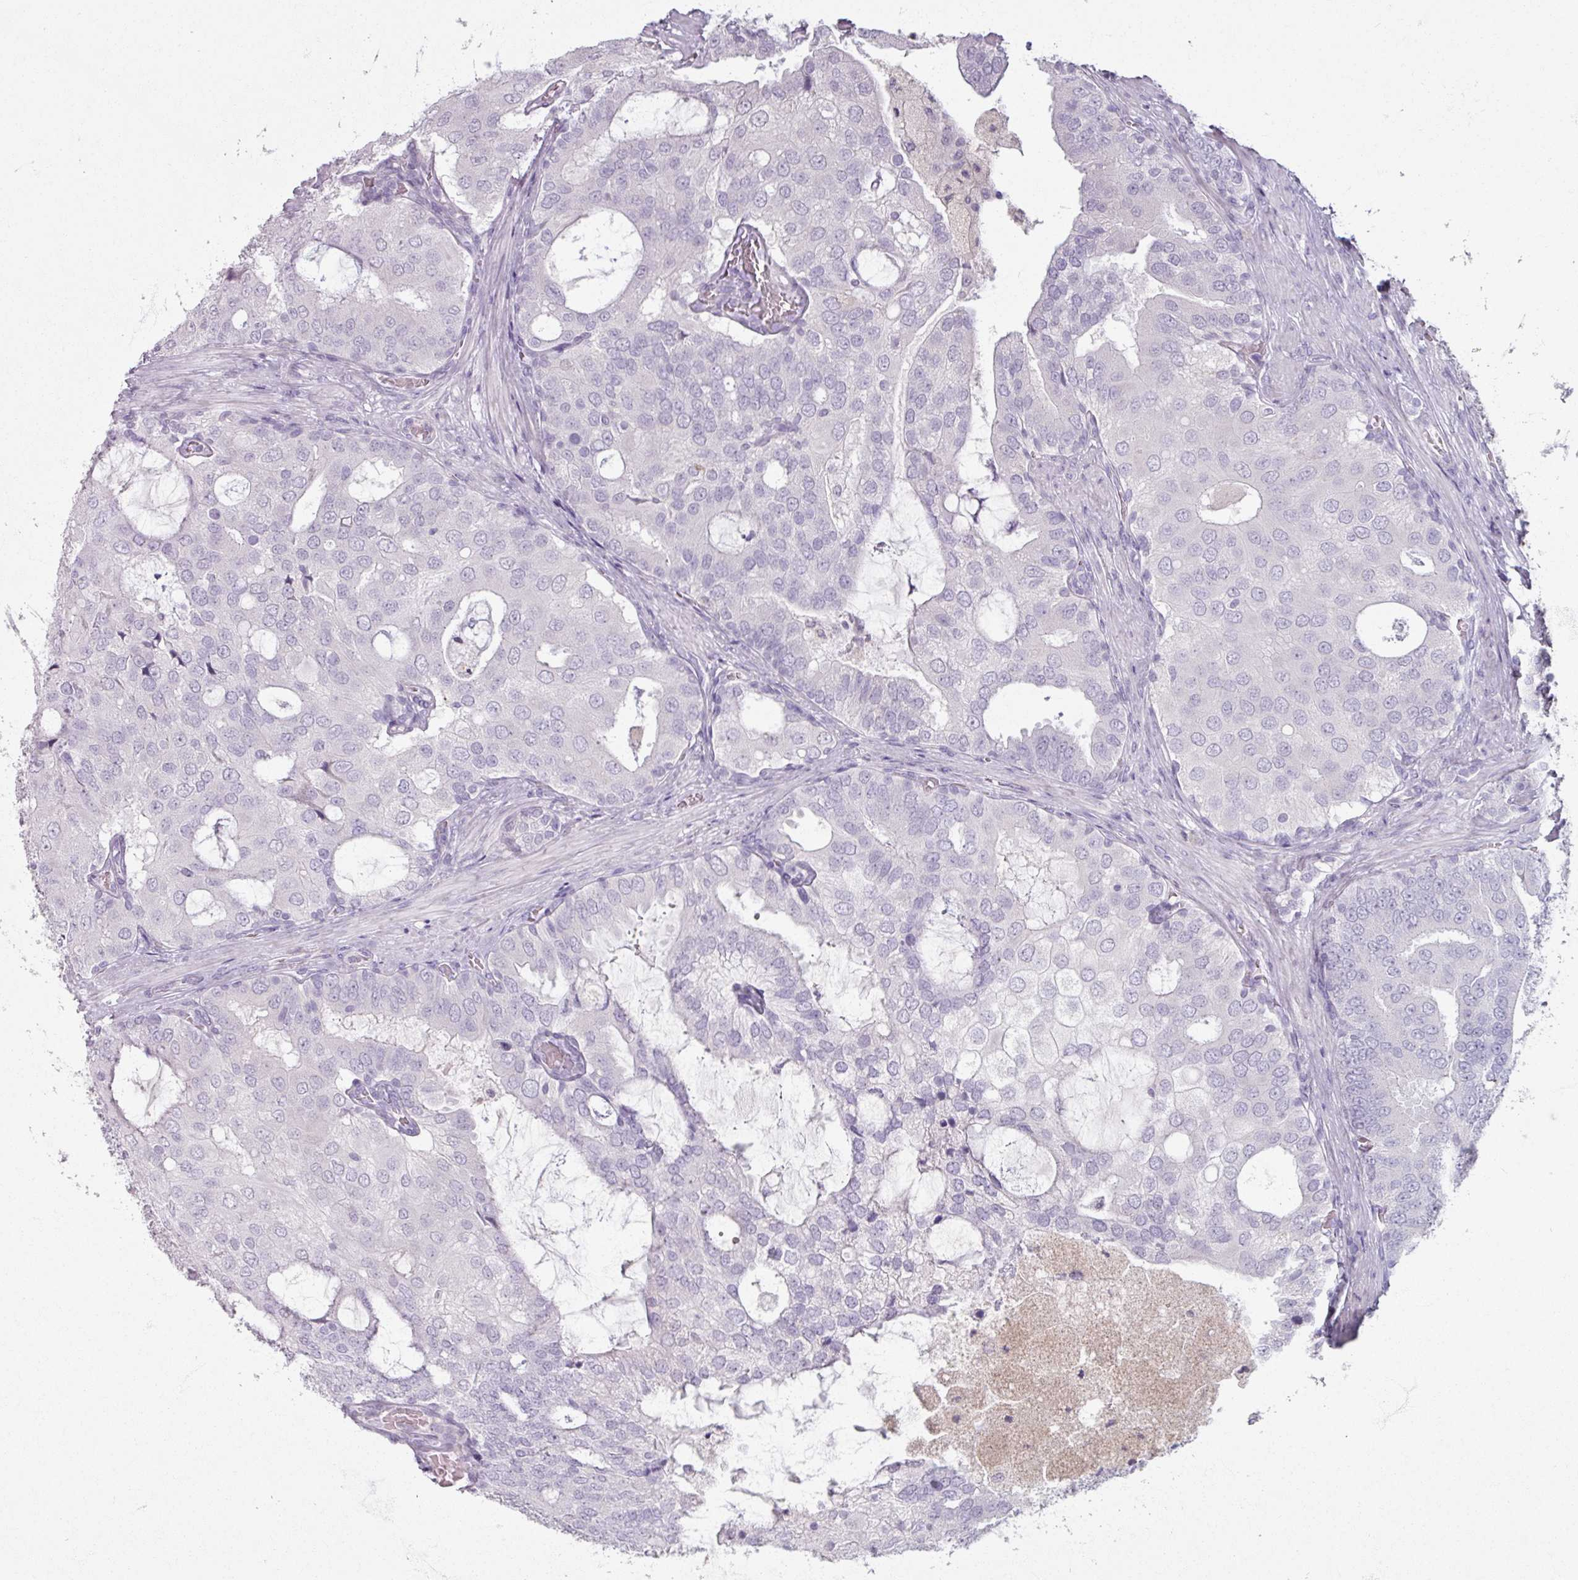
{"staining": {"intensity": "negative", "quantity": "none", "location": "none"}, "tissue": "prostate cancer", "cell_type": "Tumor cells", "image_type": "cancer", "snomed": [{"axis": "morphology", "description": "Adenocarcinoma, High grade"}, {"axis": "topography", "description": "Prostate"}], "caption": "The micrograph exhibits no significant staining in tumor cells of prostate cancer.", "gene": "SLC27A5", "patient": {"sex": "male", "age": 55}}